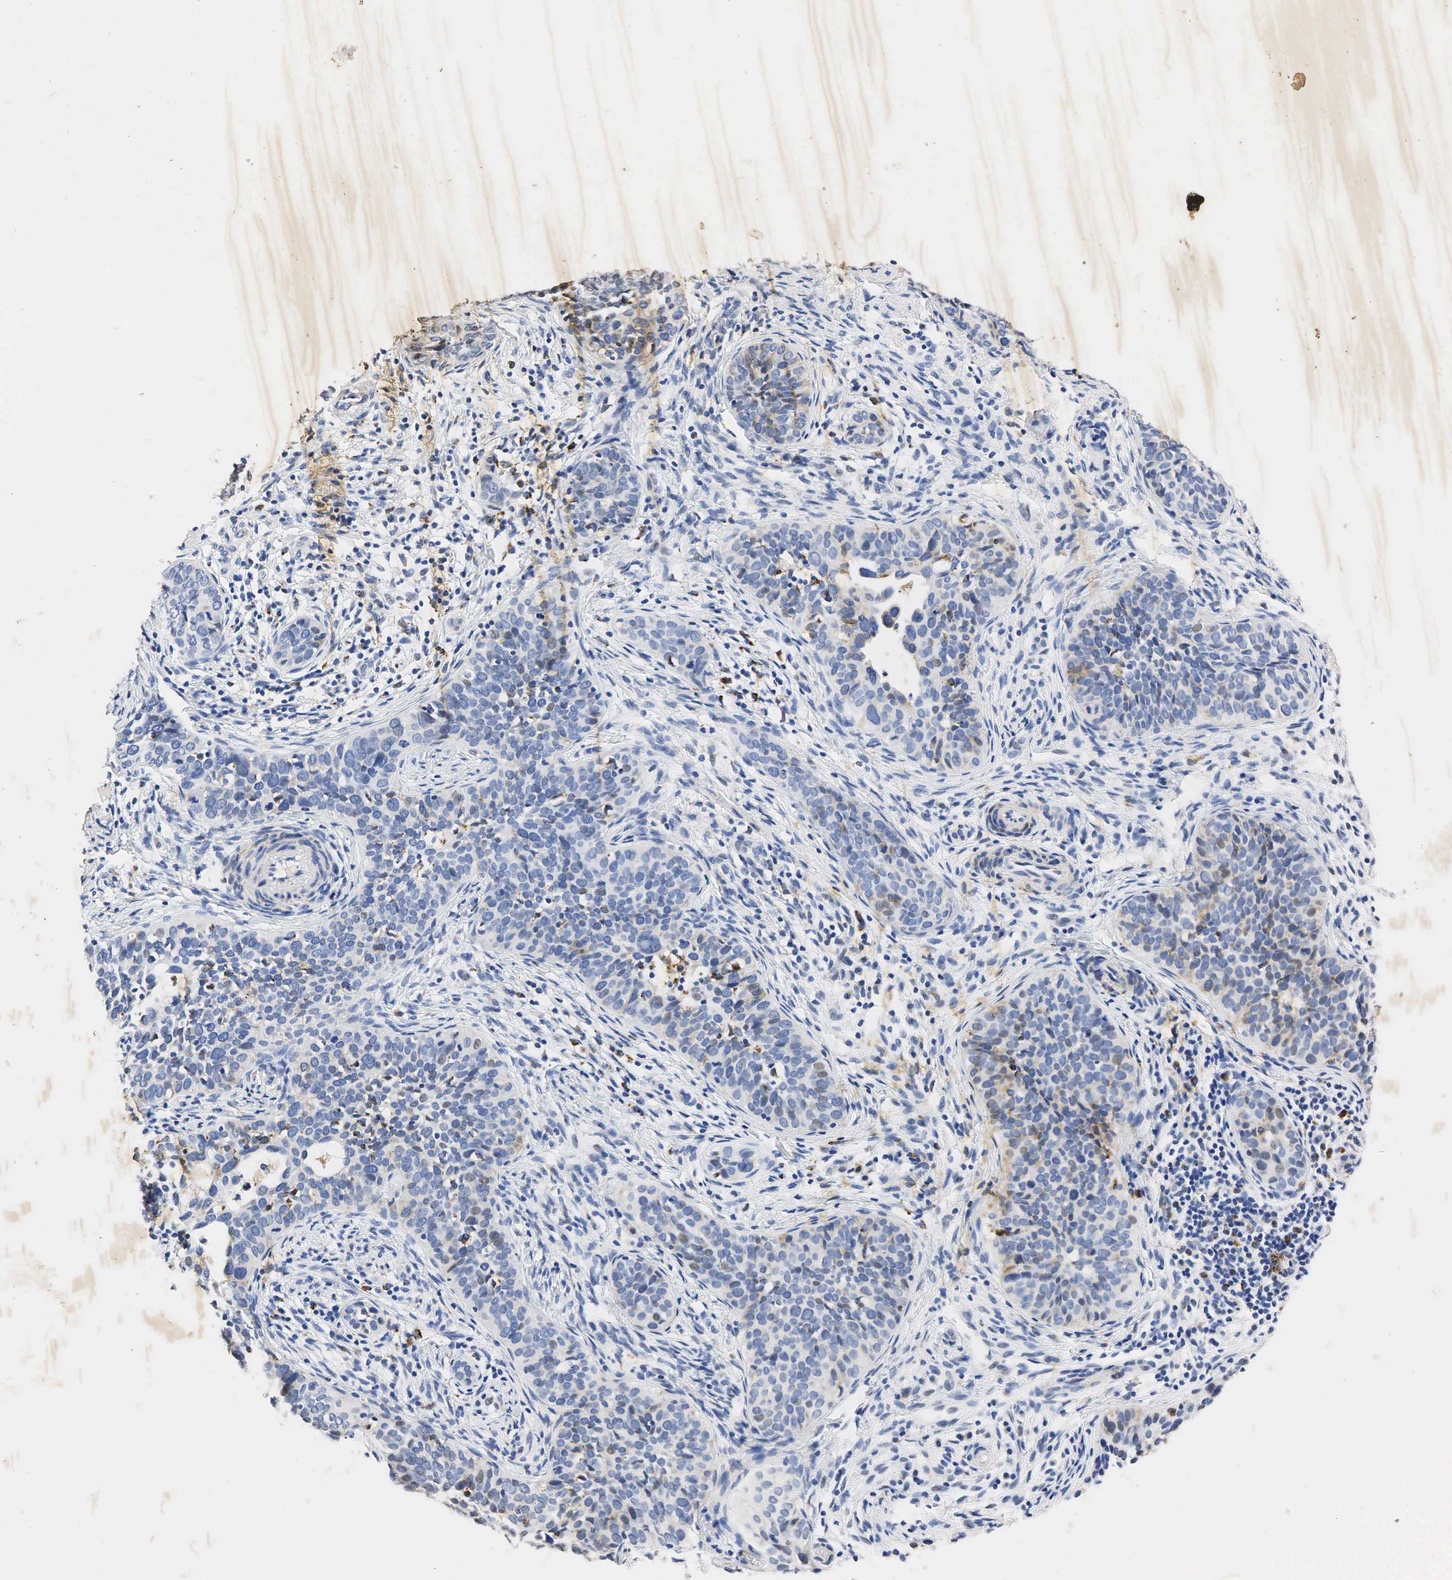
{"staining": {"intensity": "weak", "quantity": "<25%", "location": "cytoplasmic/membranous,nuclear"}, "tissue": "cervical cancer", "cell_type": "Tumor cells", "image_type": "cancer", "snomed": [{"axis": "morphology", "description": "Squamous cell carcinoma, NOS"}, {"axis": "topography", "description": "Cervix"}], "caption": "IHC micrograph of neoplastic tissue: human squamous cell carcinoma (cervical) stained with DAB reveals no significant protein expression in tumor cells. (DAB IHC, high magnification).", "gene": "SYP", "patient": {"sex": "female", "age": 31}}